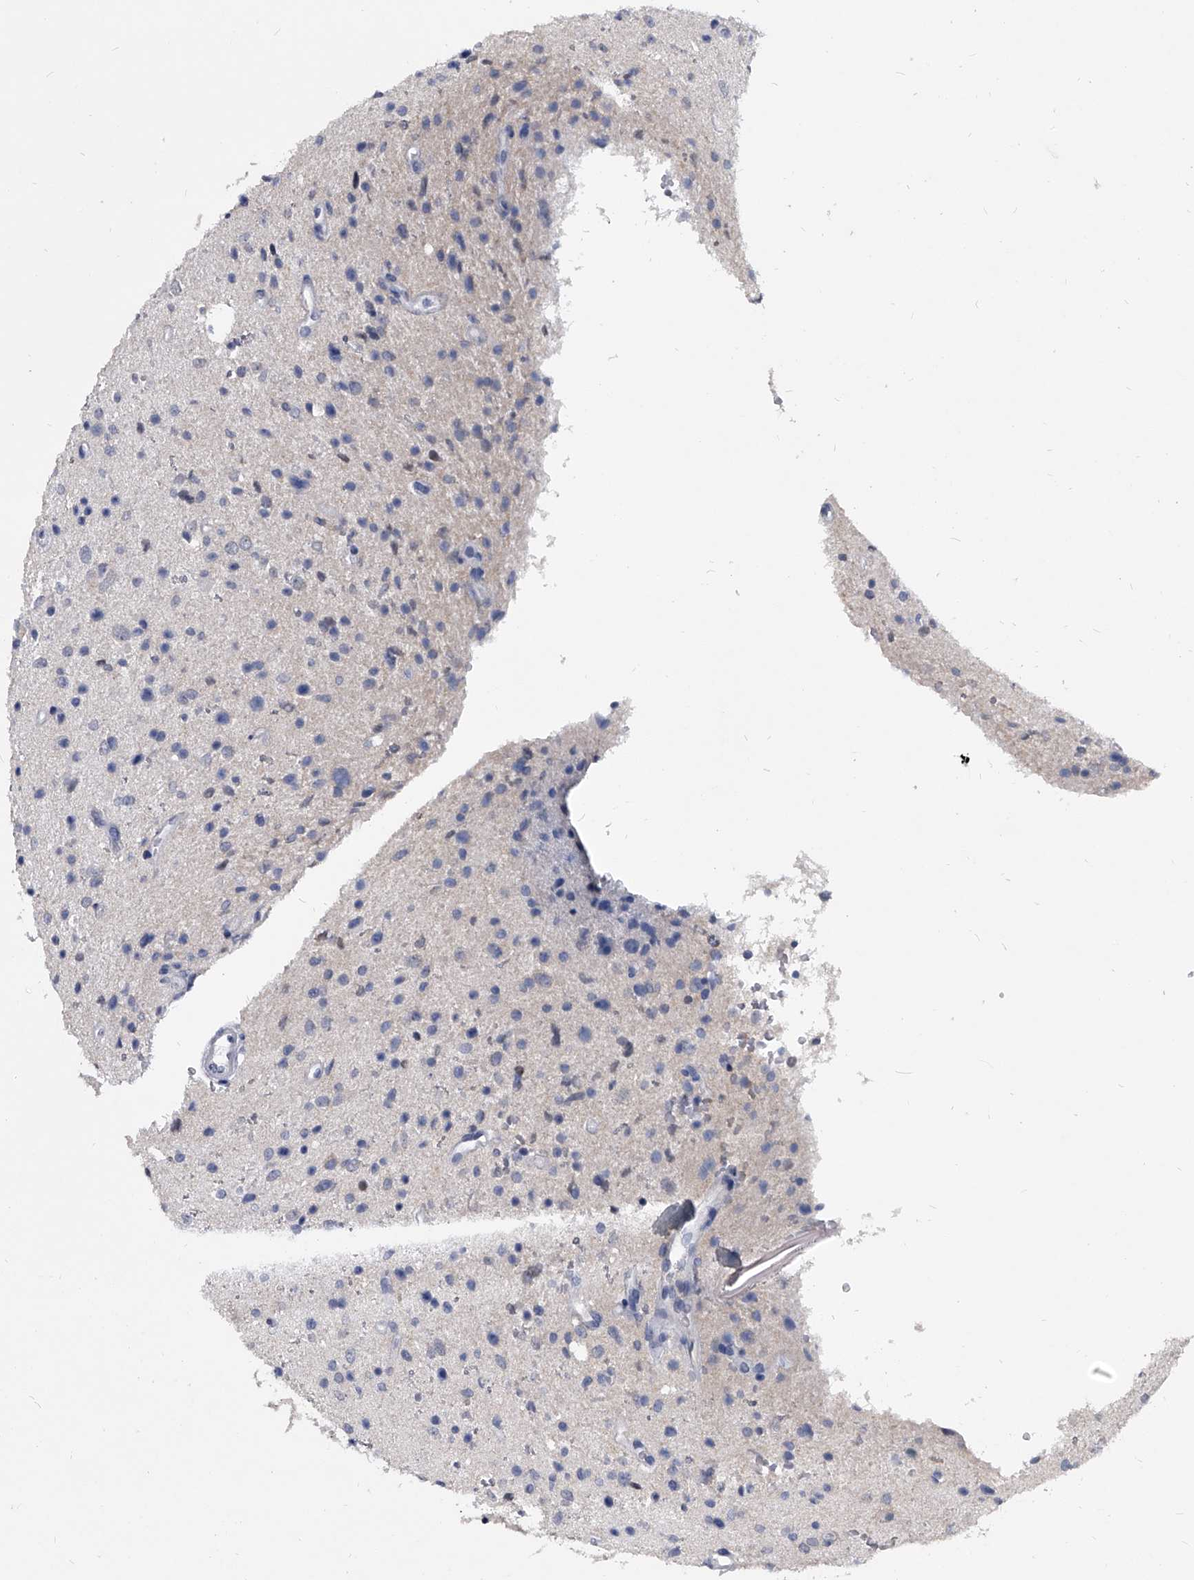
{"staining": {"intensity": "negative", "quantity": "none", "location": "none"}, "tissue": "glioma", "cell_type": "Tumor cells", "image_type": "cancer", "snomed": [{"axis": "morphology", "description": "Glioma, malignant, Low grade"}, {"axis": "topography", "description": "Brain"}], "caption": "Glioma was stained to show a protein in brown. There is no significant positivity in tumor cells. Brightfield microscopy of IHC stained with DAB (brown) and hematoxylin (blue), captured at high magnification.", "gene": "BCAS1", "patient": {"sex": "female", "age": 37}}